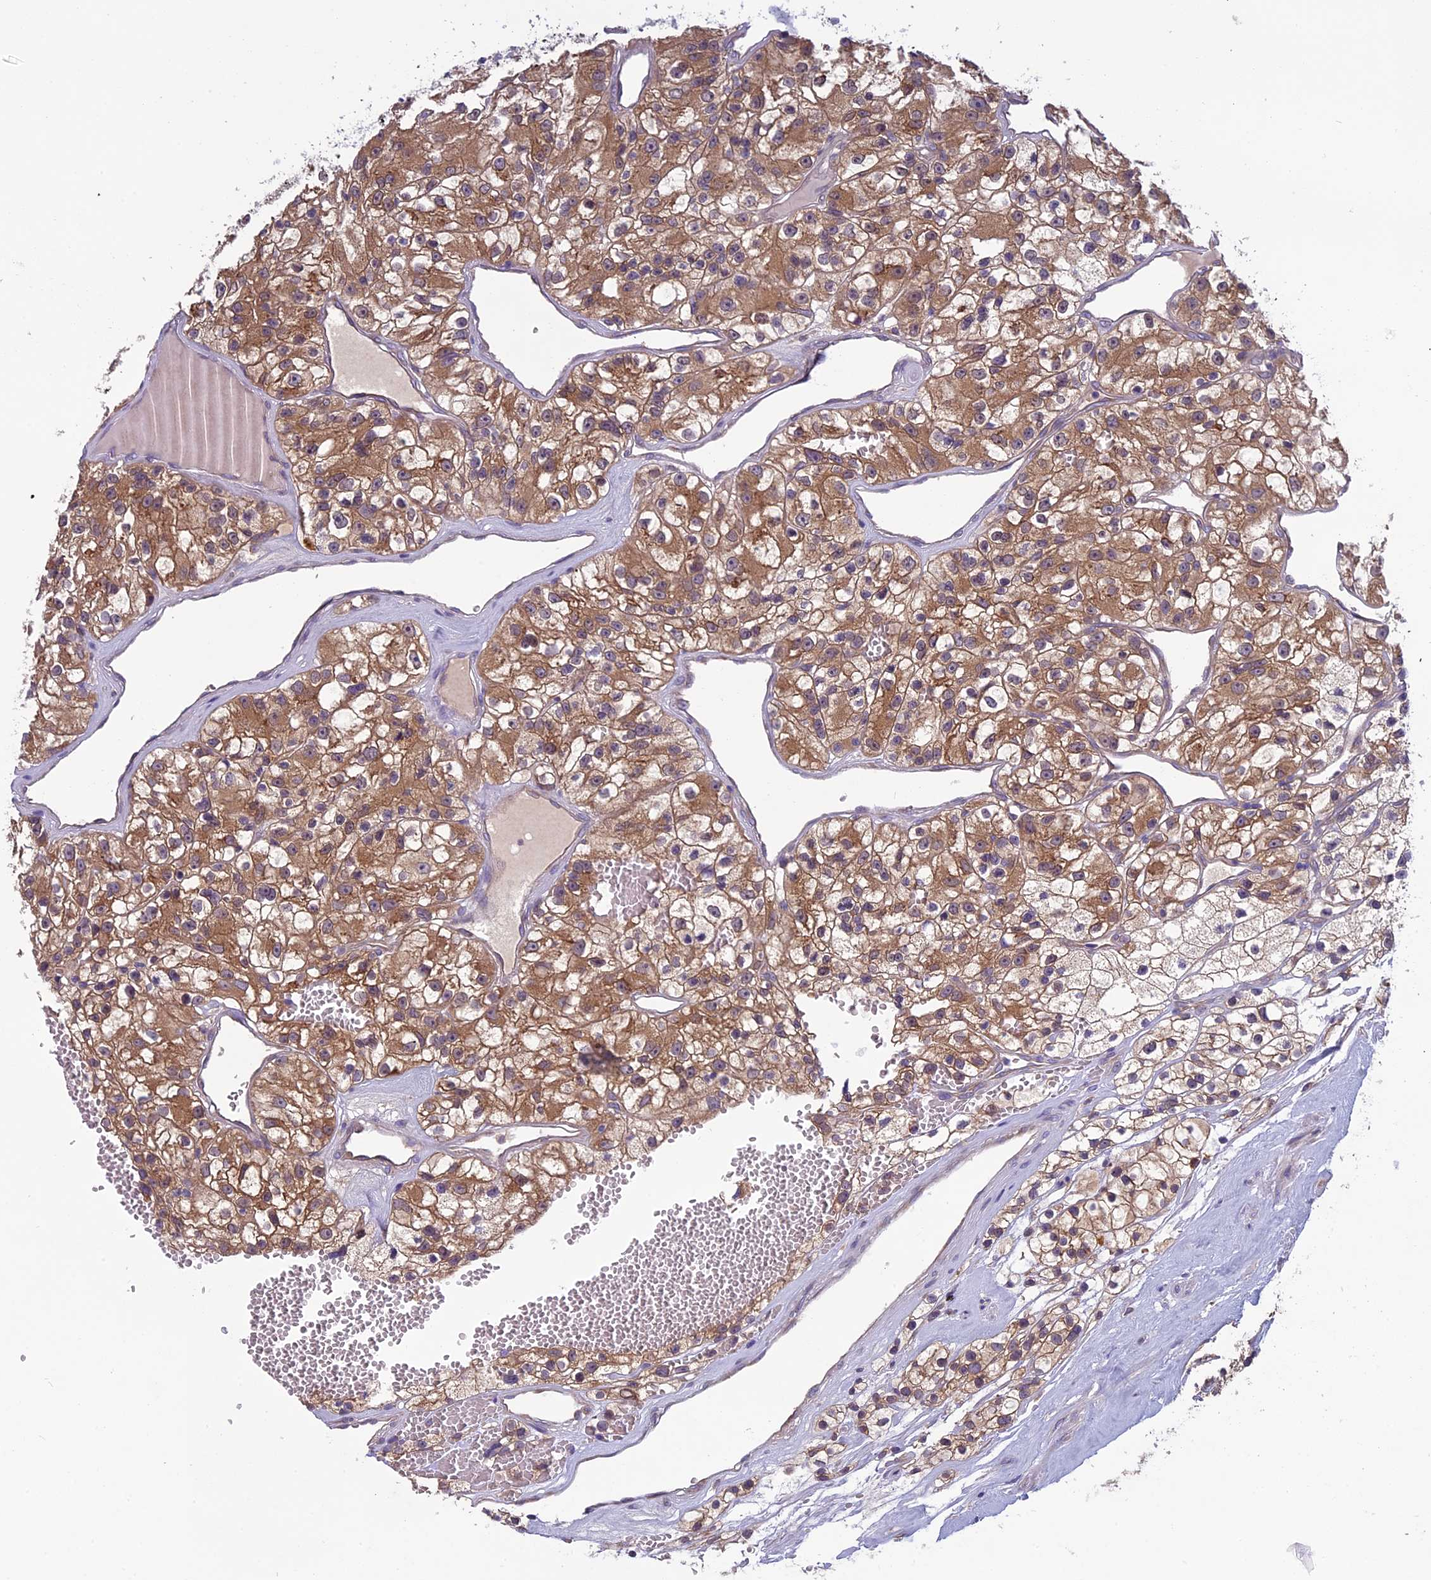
{"staining": {"intensity": "moderate", "quantity": ">75%", "location": "cytoplasmic/membranous"}, "tissue": "renal cancer", "cell_type": "Tumor cells", "image_type": "cancer", "snomed": [{"axis": "morphology", "description": "Adenocarcinoma, NOS"}, {"axis": "topography", "description": "Kidney"}], "caption": "A brown stain shows moderate cytoplasmic/membranous positivity of a protein in renal adenocarcinoma tumor cells.", "gene": "DCTN5", "patient": {"sex": "female", "age": 57}}